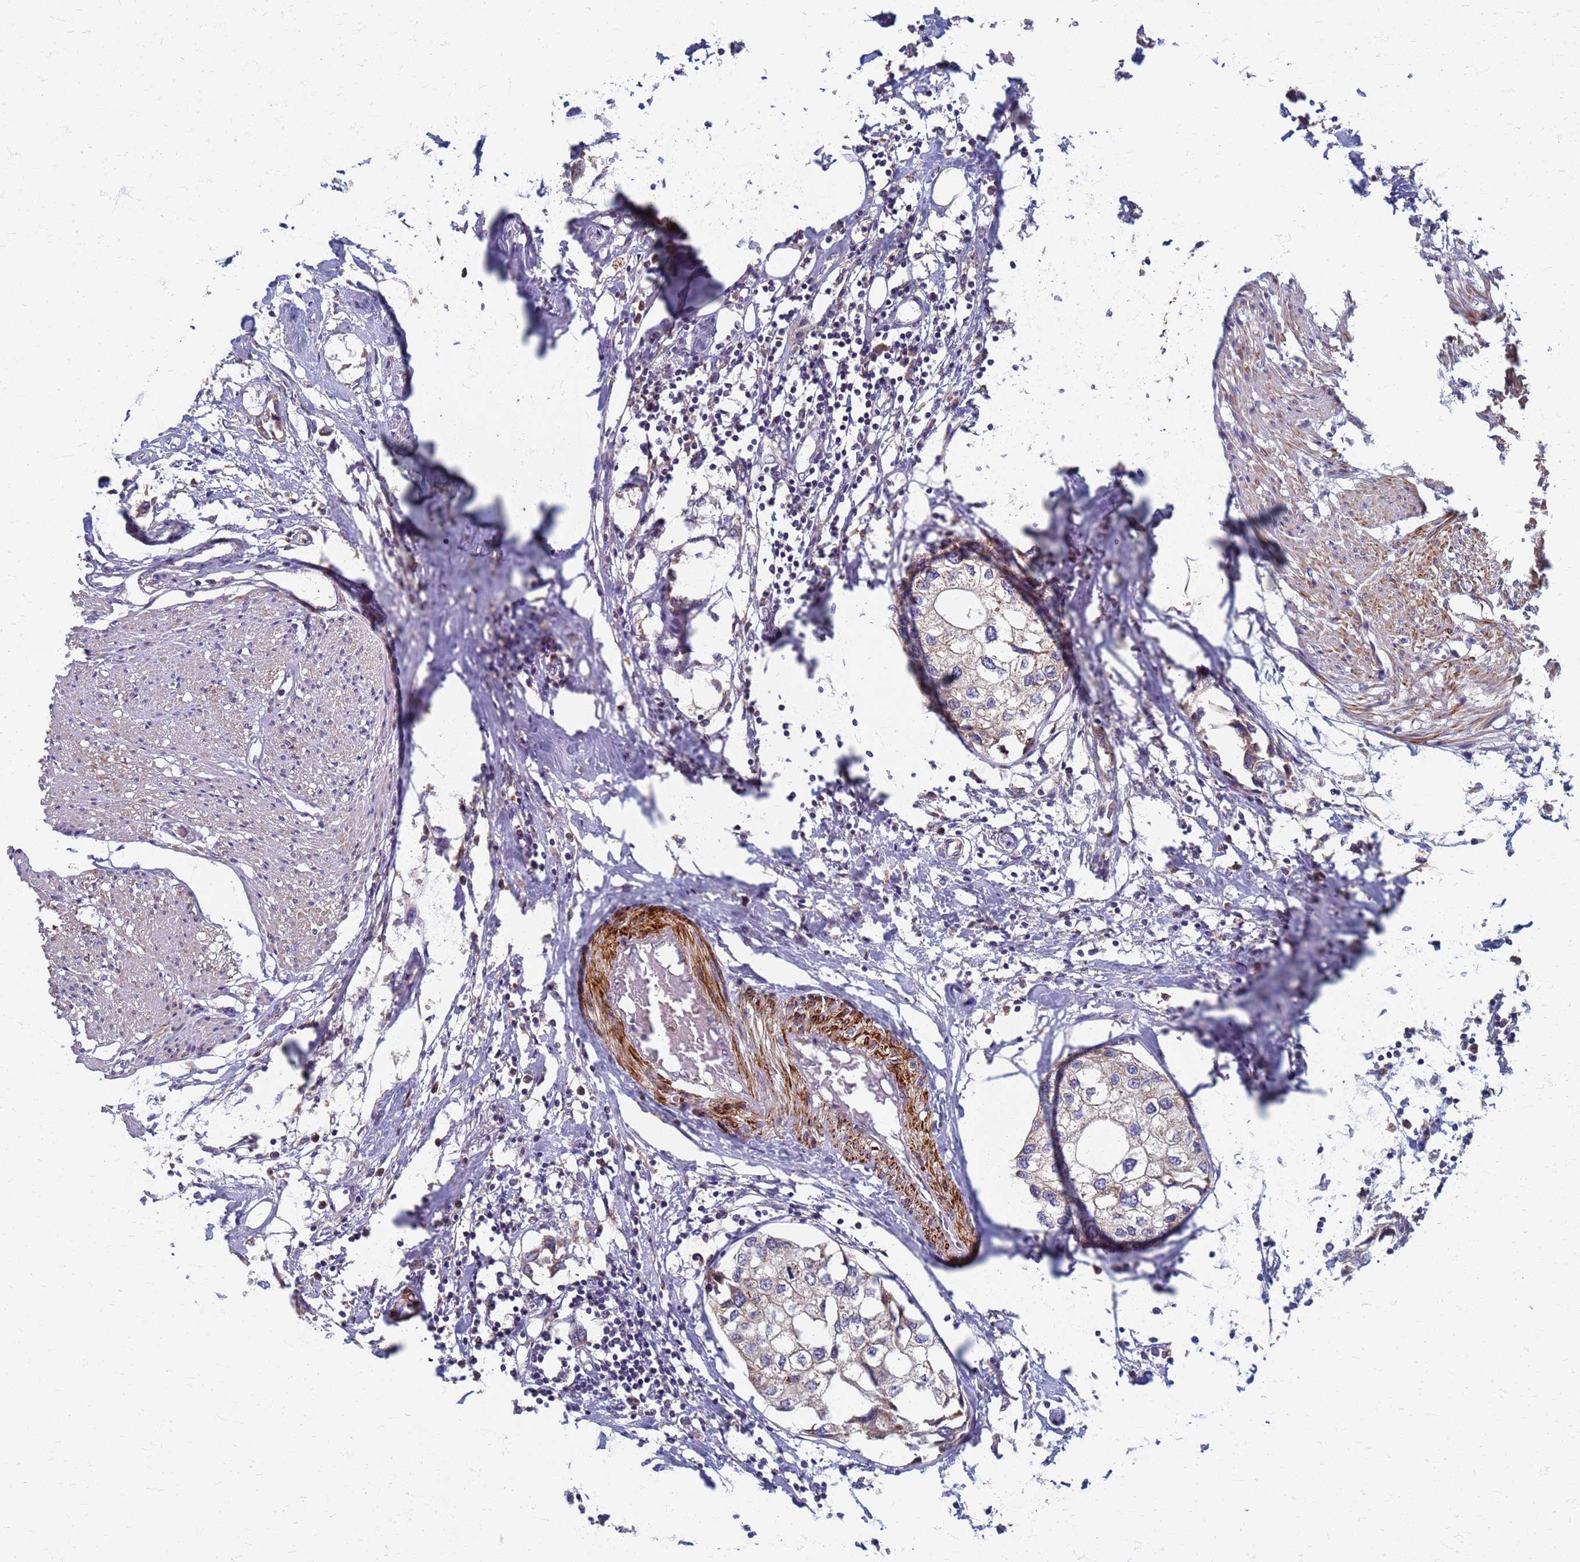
{"staining": {"intensity": "weak", "quantity": "<25%", "location": "cytoplasmic/membranous"}, "tissue": "urothelial cancer", "cell_type": "Tumor cells", "image_type": "cancer", "snomed": [{"axis": "morphology", "description": "Urothelial carcinoma, High grade"}, {"axis": "topography", "description": "Urinary bladder"}], "caption": "Immunohistochemistry of urothelial cancer demonstrates no staining in tumor cells.", "gene": "ATPAF1", "patient": {"sex": "male", "age": 64}}